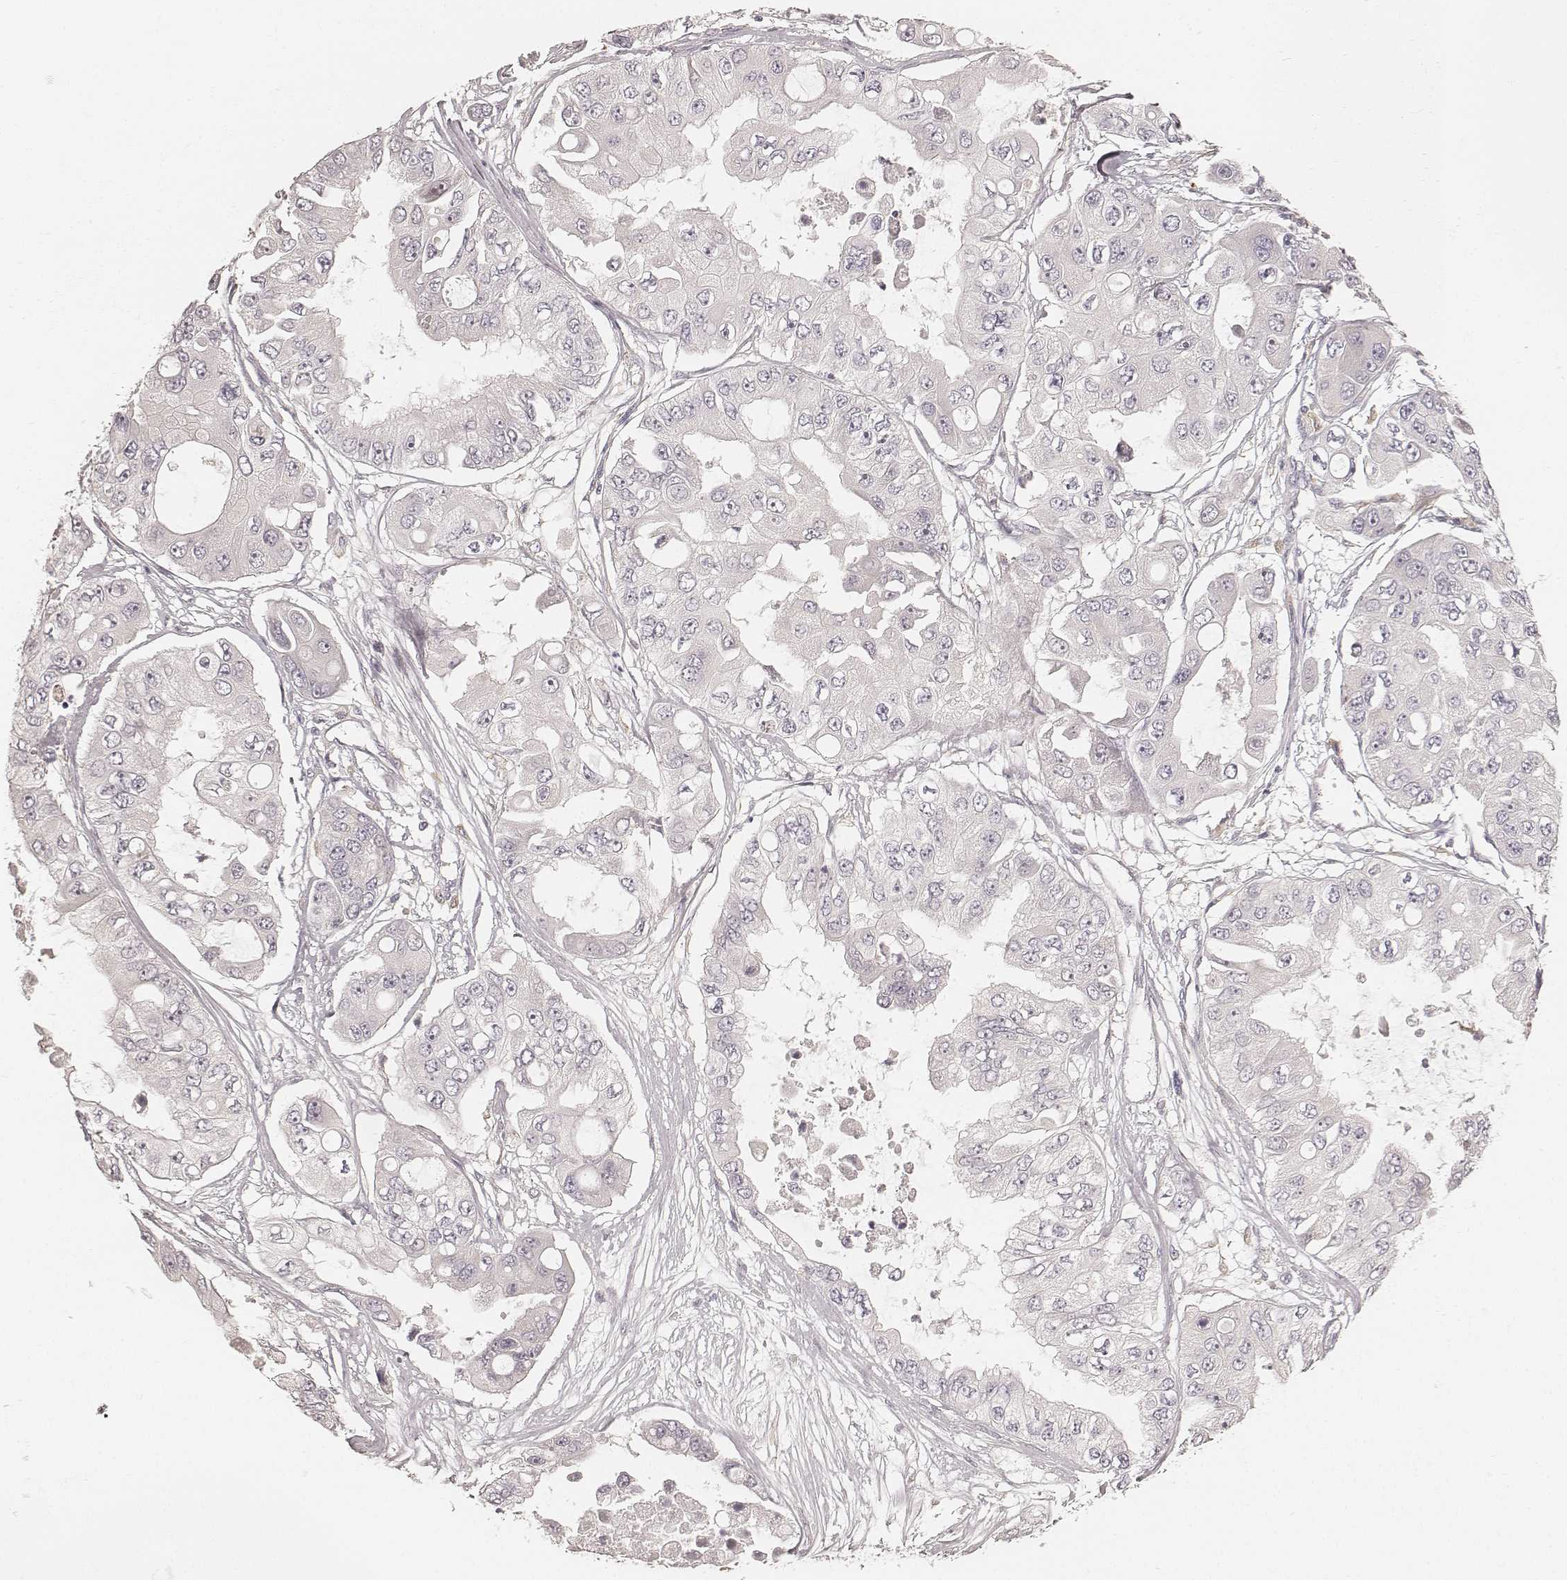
{"staining": {"intensity": "negative", "quantity": "none", "location": "none"}, "tissue": "ovarian cancer", "cell_type": "Tumor cells", "image_type": "cancer", "snomed": [{"axis": "morphology", "description": "Cystadenocarcinoma, serous, NOS"}, {"axis": "topography", "description": "Ovary"}], "caption": "Immunohistochemistry (IHC) image of human serous cystadenocarcinoma (ovarian) stained for a protein (brown), which displays no expression in tumor cells.", "gene": "FMNL2", "patient": {"sex": "female", "age": 56}}